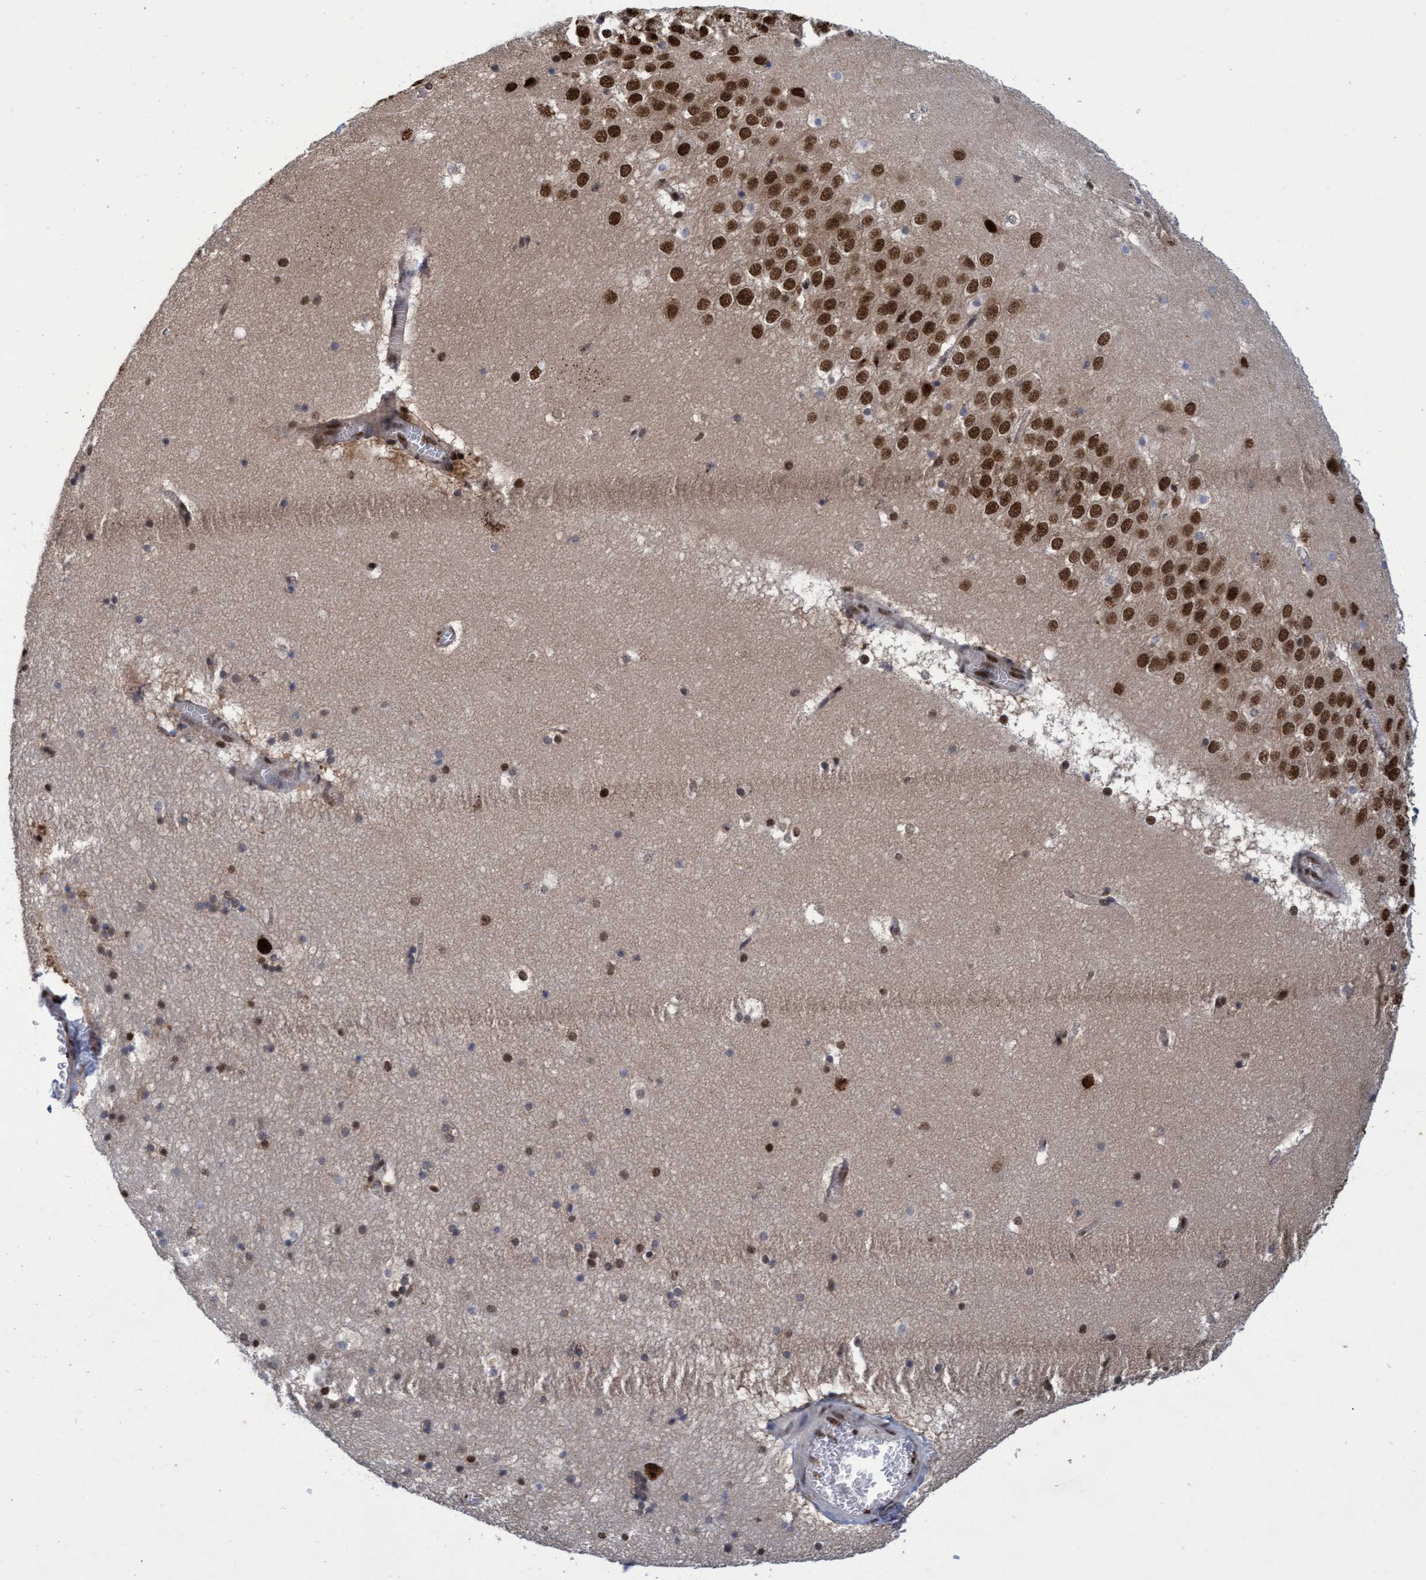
{"staining": {"intensity": "strong", "quantity": "25%-75%", "location": "nuclear"}, "tissue": "hippocampus", "cell_type": "Glial cells", "image_type": "normal", "snomed": [{"axis": "morphology", "description": "Normal tissue, NOS"}, {"axis": "topography", "description": "Hippocampus"}], "caption": "Hippocampus was stained to show a protein in brown. There is high levels of strong nuclear staining in approximately 25%-75% of glial cells. Nuclei are stained in blue.", "gene": "GTF2F1", "patient": {"sex": "male", "age": 45}}